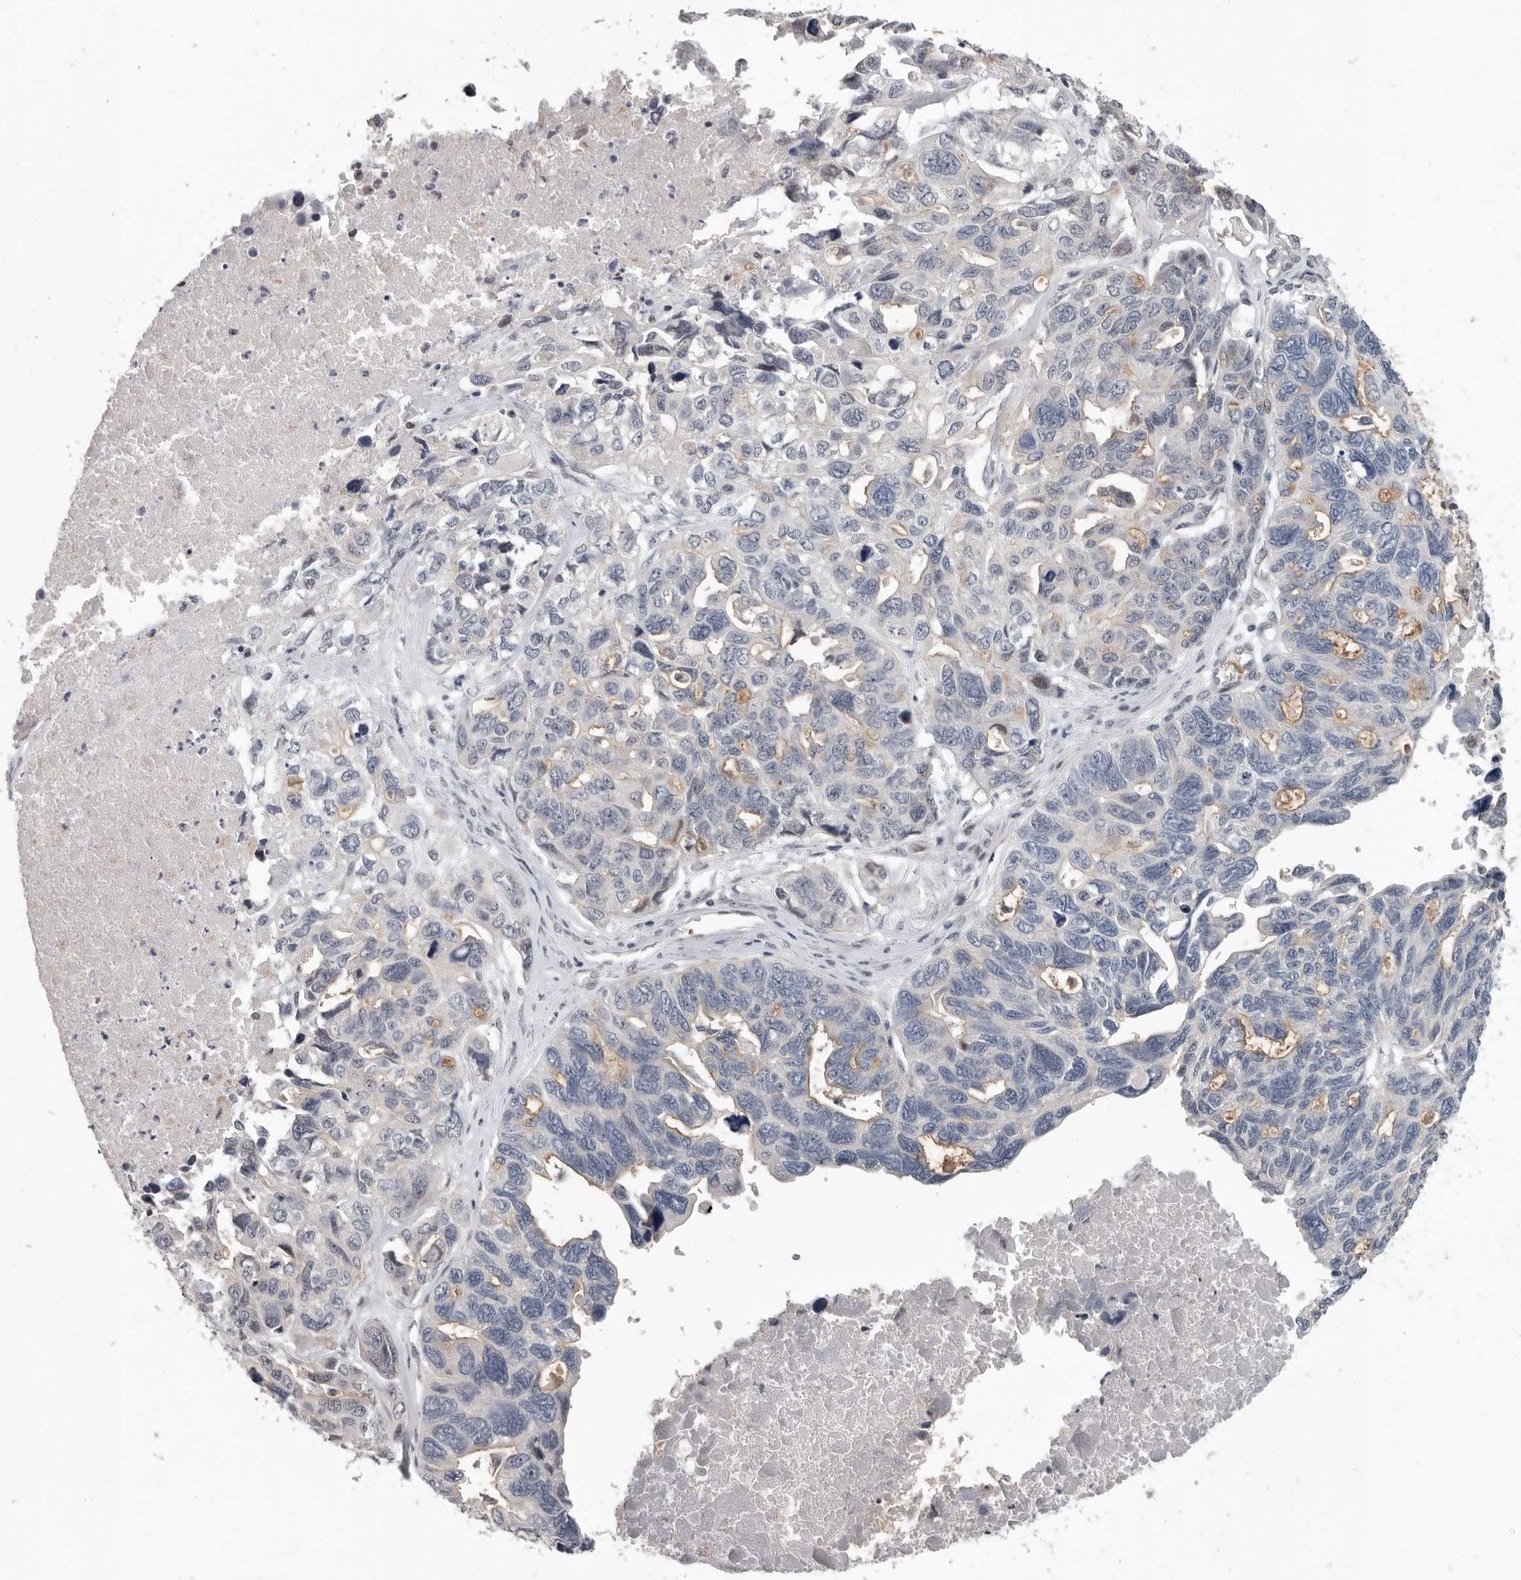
{"staining": {"intensity": "weak", "quantity": "<25%", "location": "cytoplasmic/membranous"}, "tissue": "ovarian cancer", "cell_type": "Tumor cells", "image_type": "cancer", "snomed": [{"axis": "morphology", "description": "Cystadenocarcinoma, serous, NOS"}, {"axis": "topography", "description": "Ovary"}], "caption": "Immunohistochemistry (IHC) histopathology image of neoplastic tissue: serous cystadenocarcinoma (ovarian) stained with DAB demonstrates no significant protein positivity in tumor cells.", "gene": "RALGPS2", "patient": {"sex": "female", "age": 79}}